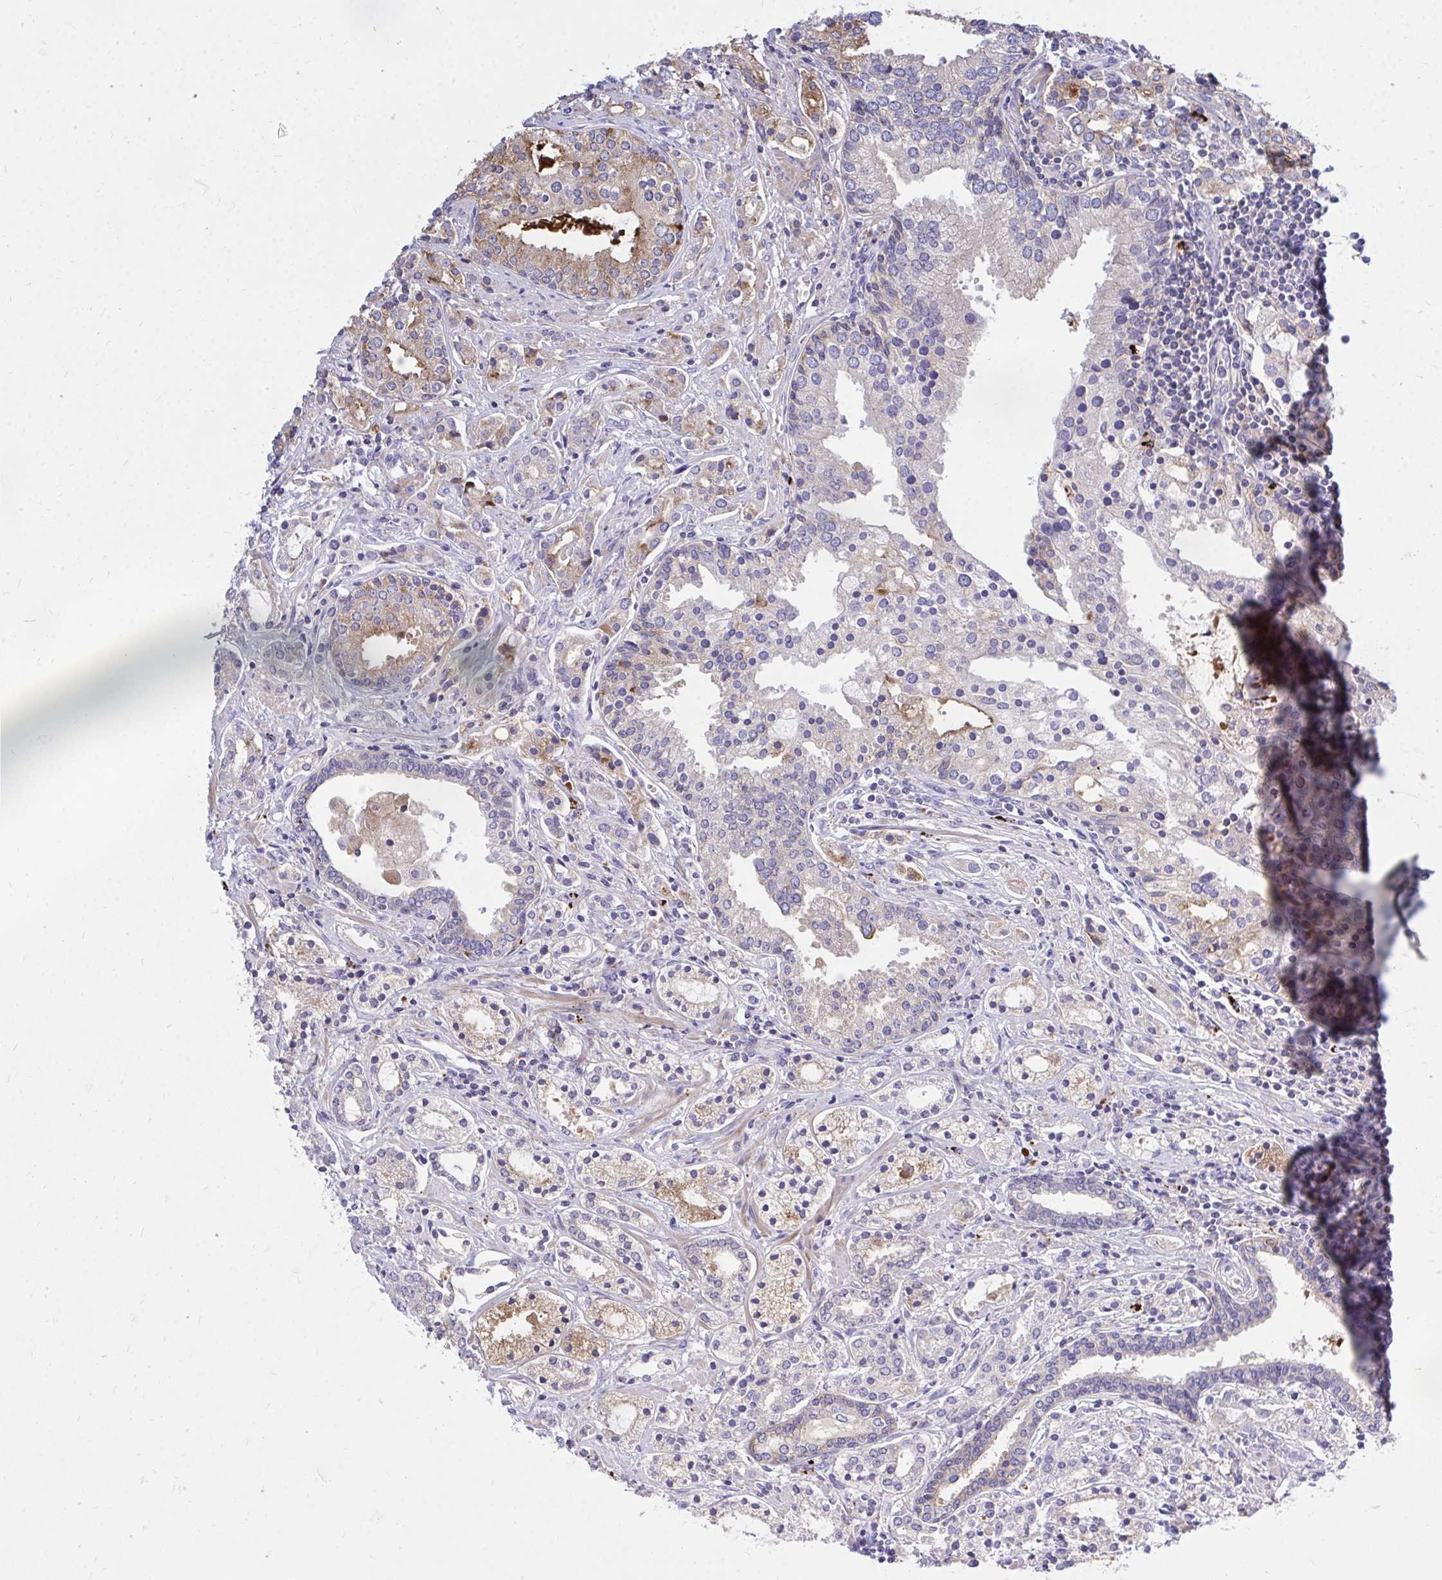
{"staining": {"intensity": "moderate", "quantity": "<25%", "location": "cytoplasmic/membranous"}, "tissue": "prostate cancer", "cell_type": "Tumor cells", "image_type": "cancer", "snomed": [{"axis": "morphology", "description": "Adenocarcinoma, Medium grade"}, {"axis": "topography", "description": "Prostate"}], "caption": "Protein expression analysis of human prostate cancer (adenocarcinoma (medium-grade)) reveals moderate cytoplasmic/membranous staining in approximately <25% of tumor cells.", "gene": "TP53I11", "patient": {"sex": "male", "age": 57}}